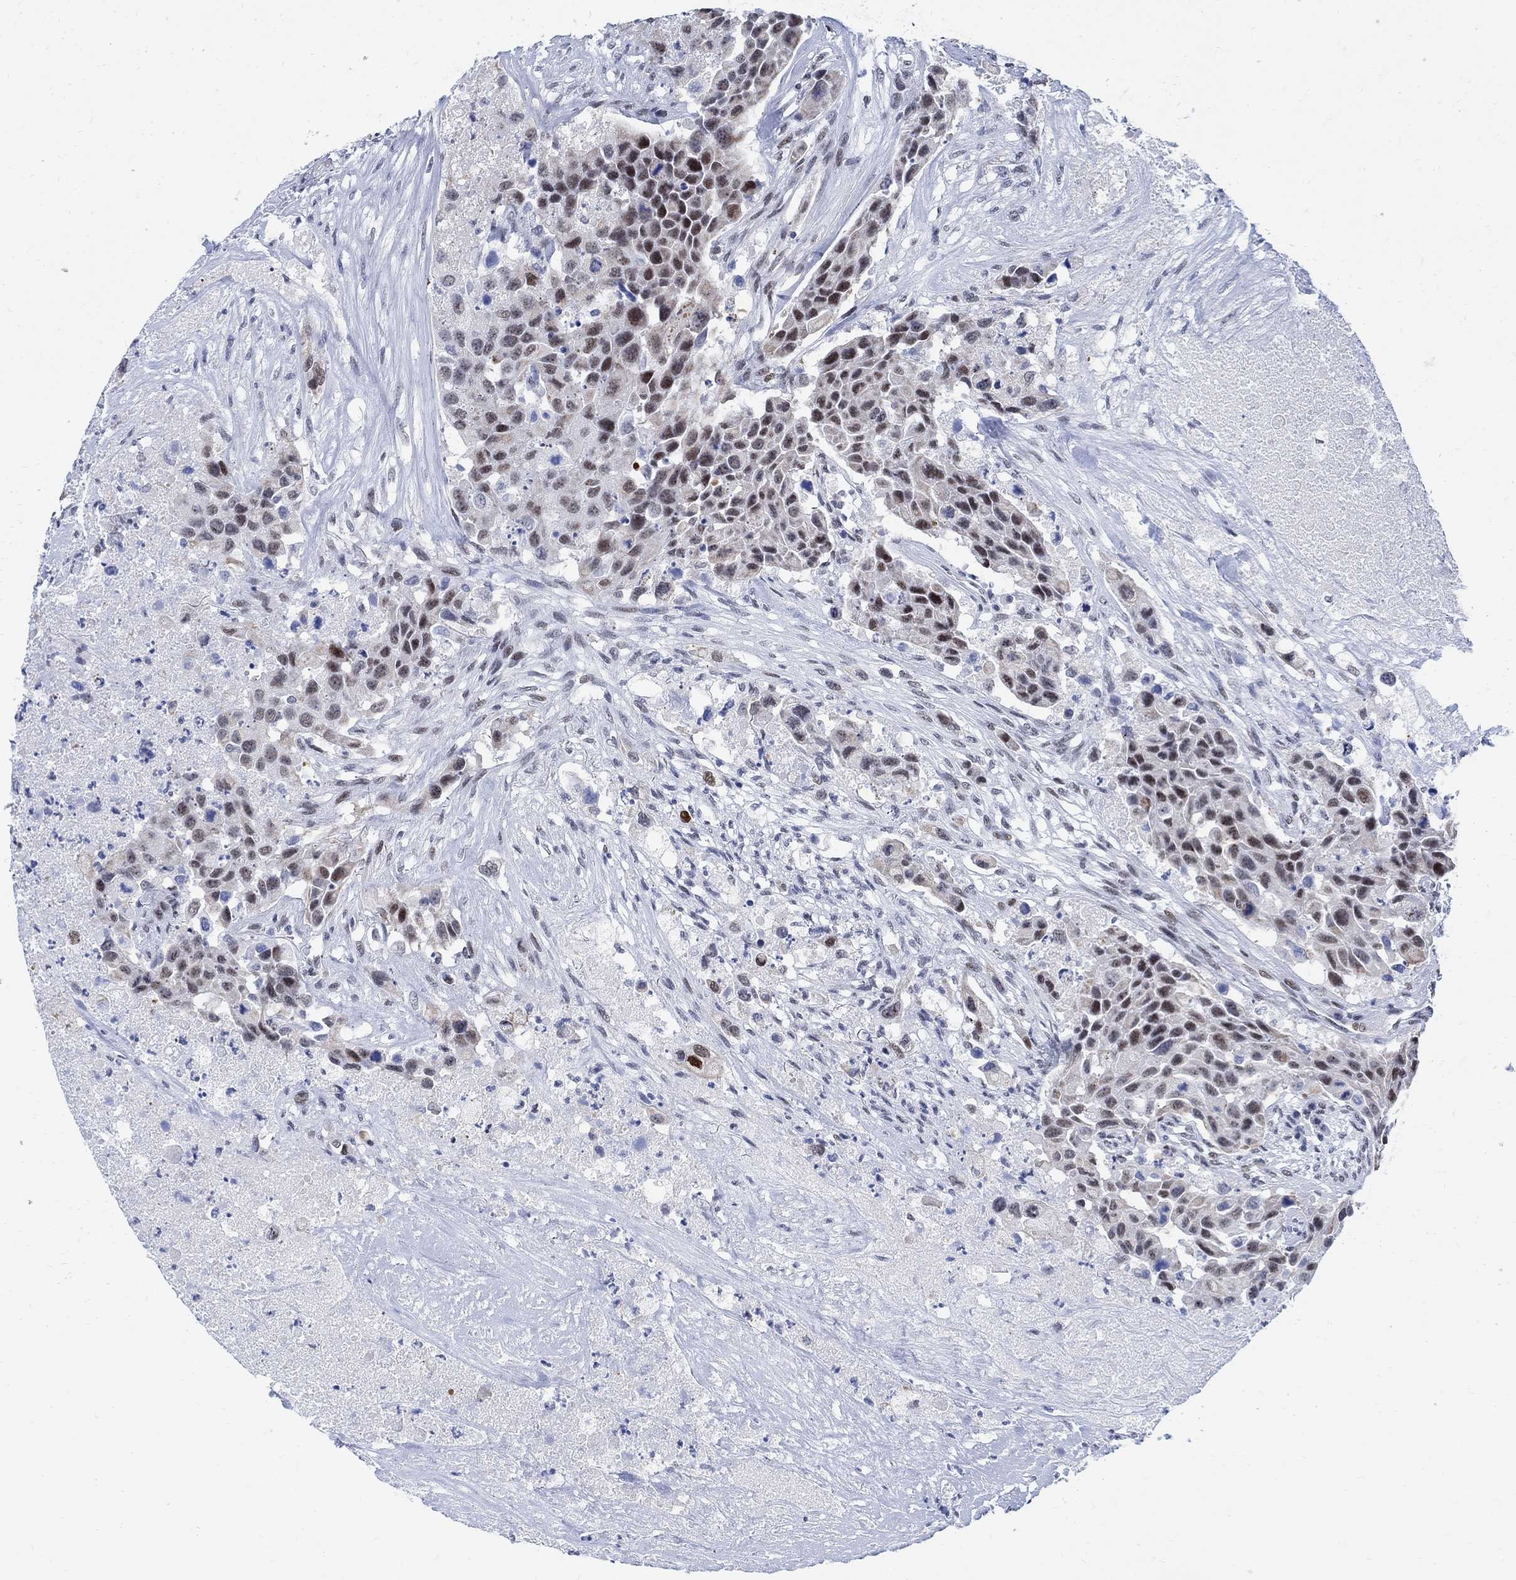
{"staining": {"intensity": "moderate", "quantity": "<25%", "location": "nuclear"}, "tissue": "urothelial cancer", "cell_type": "Tumor cells", "image_type": "cancer", "snomed": [{"axis": "morphology", "description": "Urothelial carcinoma, High grade"}, {"axis": "topography", "description": "Urinary bladder"}], "caption": "Approximately <25% of tumor cells in human high-grade urothelial carcinoma reveal moderate nuclear protein positivity as visualized by brown immunohistochemical staining.", "gene": "DLK1", "patient": {"sex": "female", "age": 73}}